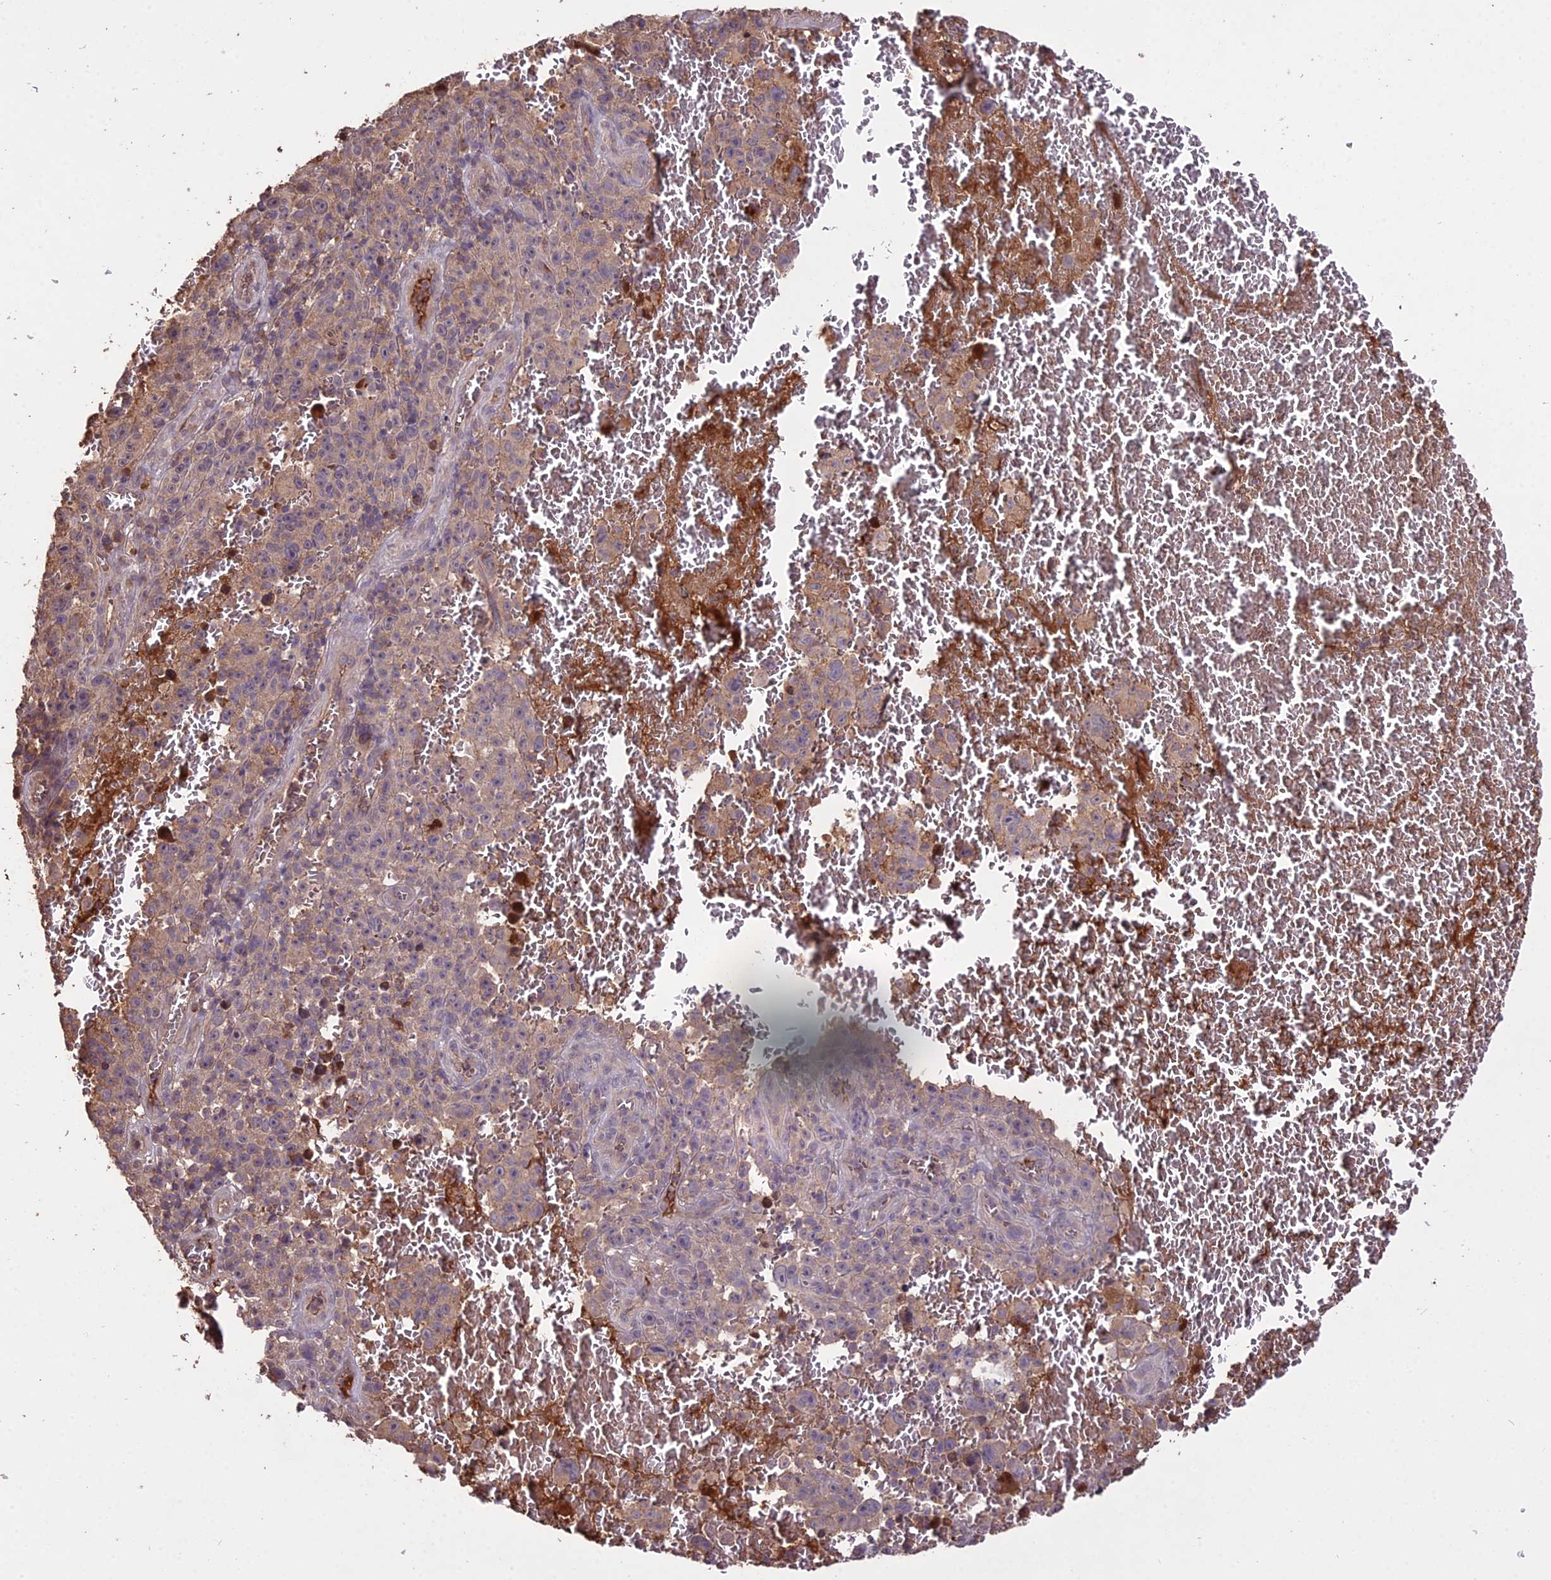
{"staining": {"intensity": "weak", "quantity": "<25%", "location": "cytoplasmic/membranous"}, "tissue": "melanoma", "cell_type": "Tumor cells", "image_type": "cancer", "snomed": [{"axis": "morphology", "description": "Malignant melanoma, NOS"}, {"axis": "topography", "description": "Skin"}], "caption": "Protein analysis of melanoma displays no significant staining in tumor cells. (DAB (3,3'-diaminobenzidine) IHC visualized using brightfield microscopy, high magnification).", "gene": "KCTD16", "patient": {"sex": "female", "age": 82}}